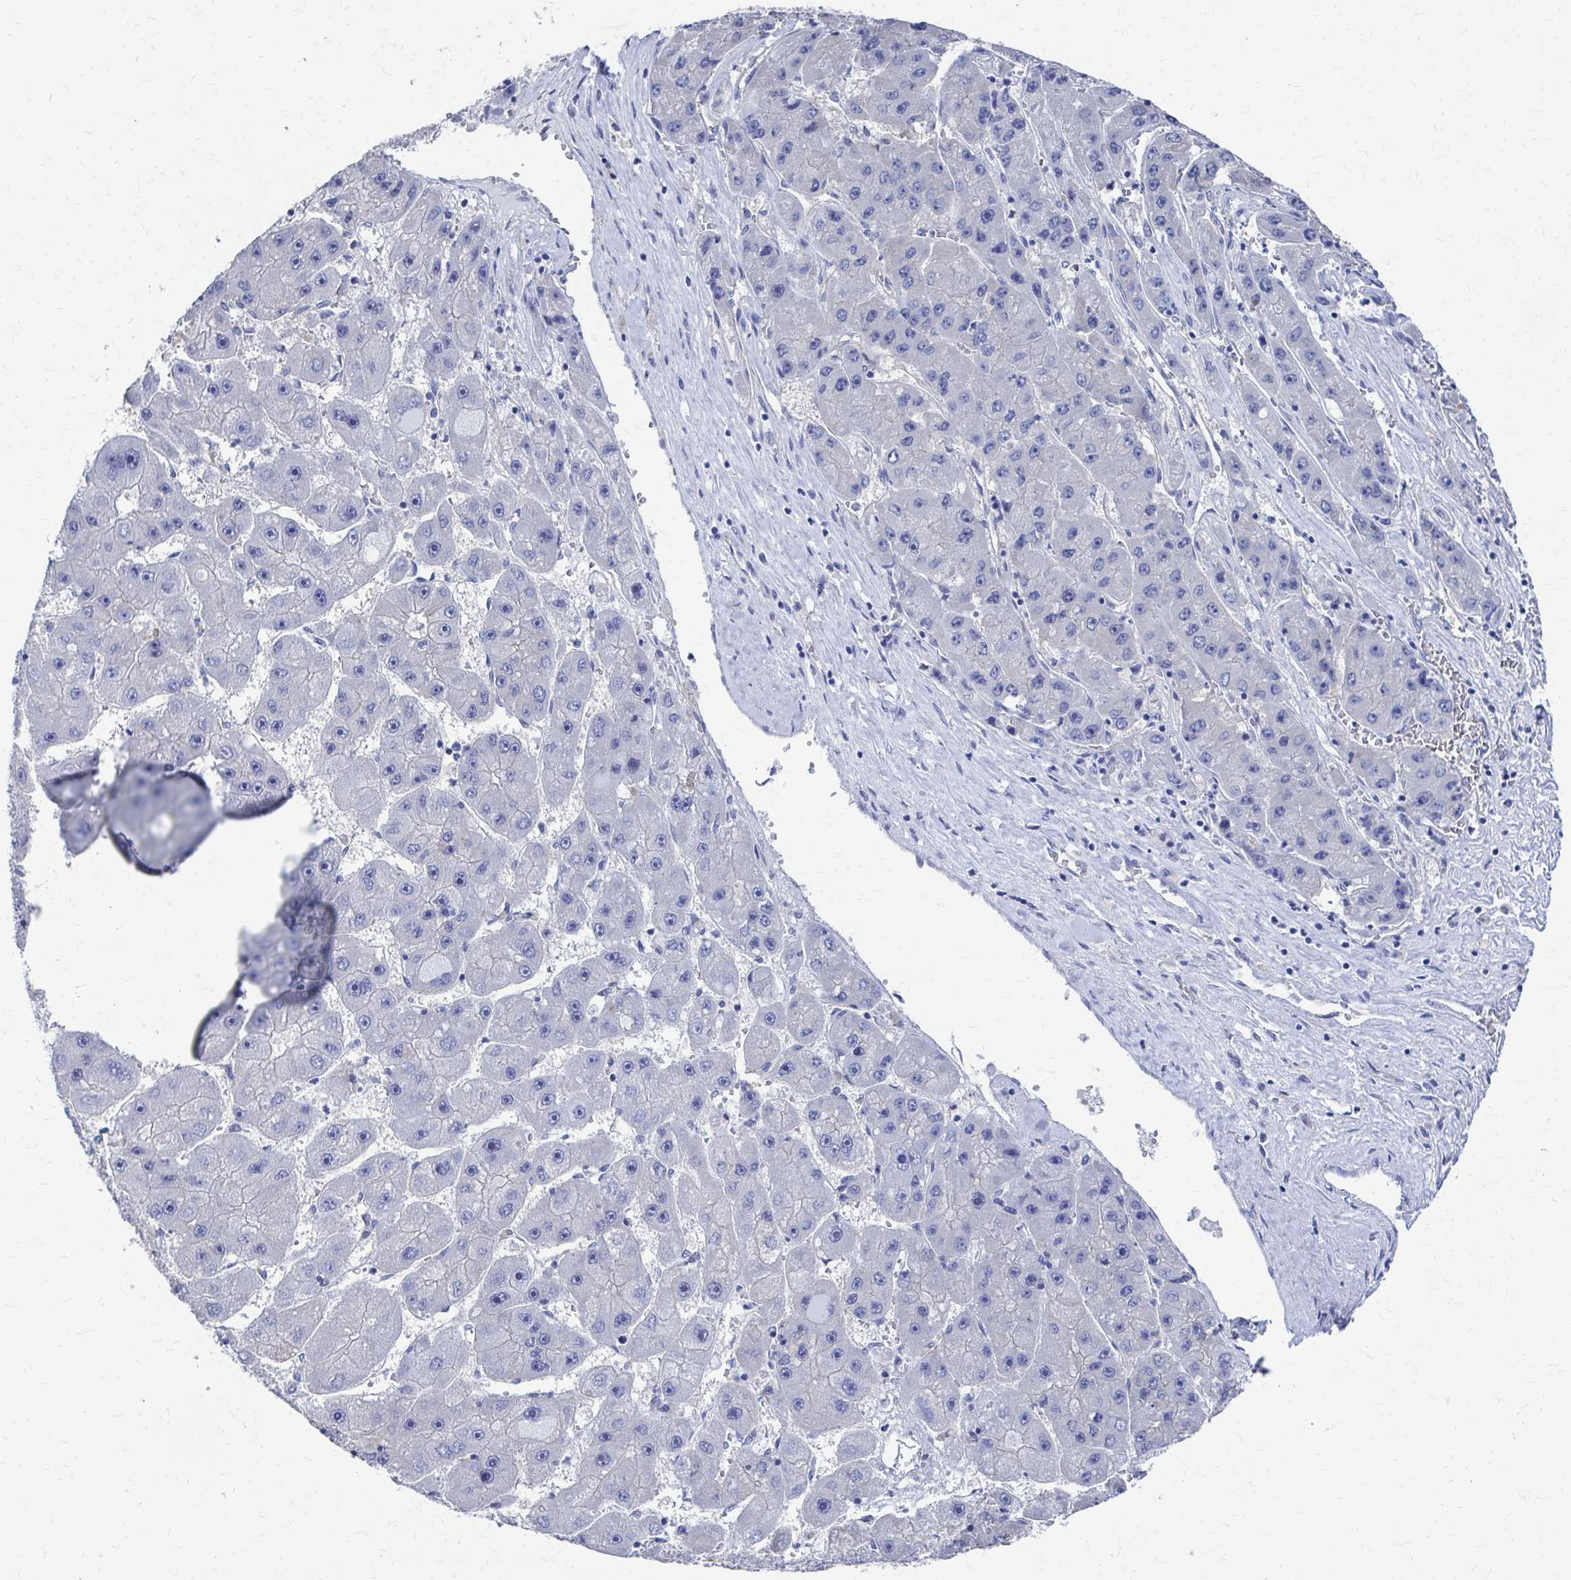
{"staining": {"intensity": "negative", "quantity": "none", "location": "none"}, "tissue": "liver cancer", "cell_type": "Tumor cells", "image_type": "cancer", "snomed": [{"axis": "morphology", "description": "Carcinoma, Hepatocellular, NOS"}, {"axis": "topography", "description": "Liver"}], "caption": "Immunohistochemical staining of hepatocellular carcinoma (liver) demonstrates no significant positivity in tumor cells.", "gene": "PLEKHG7", "patient": {"sex": "female", "age": 61}}